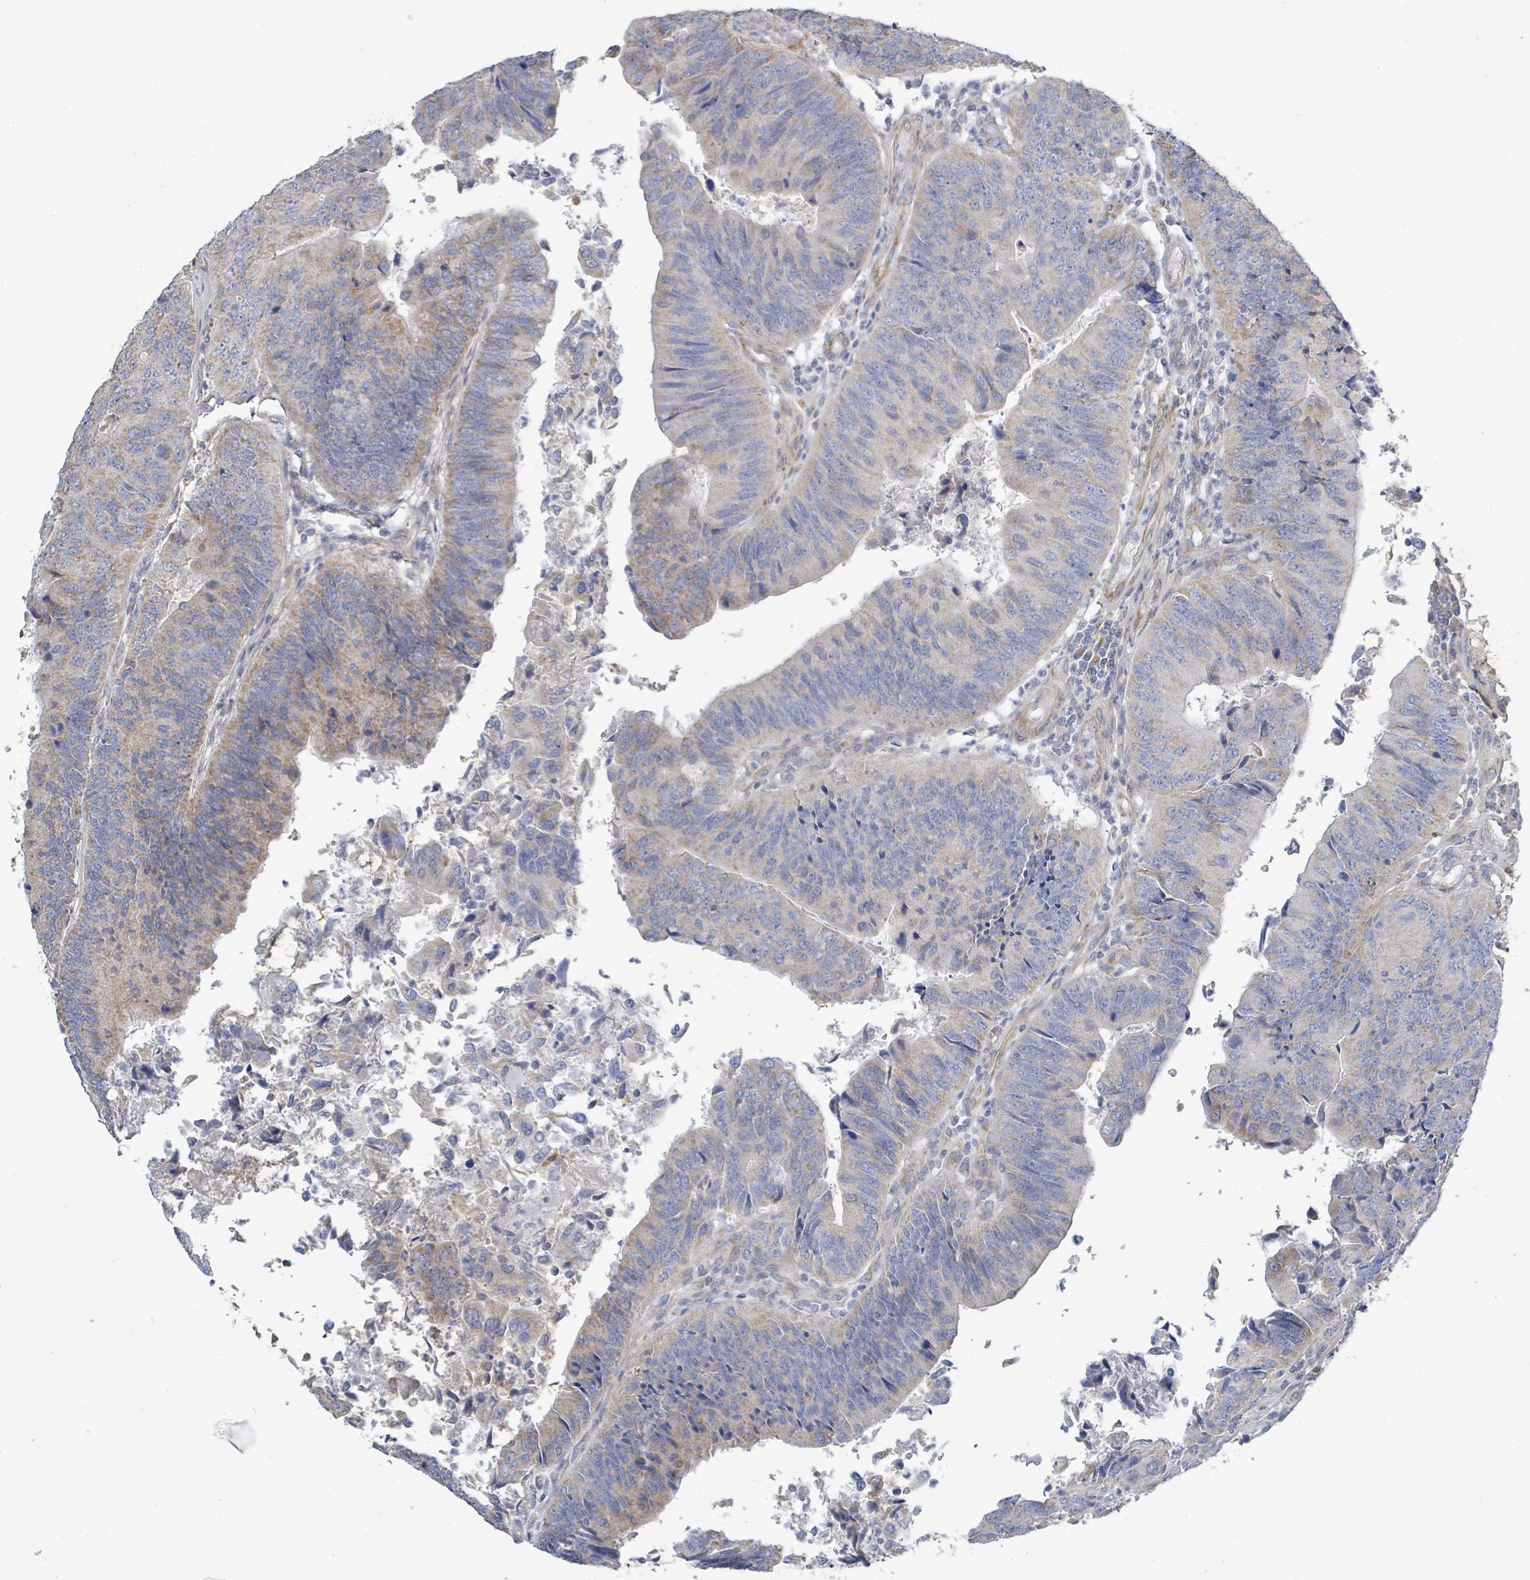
{"staining": {"intensity": "weak", "quantity": ">75%", "location": "cytoplasmic/membranous"}, "tissue": "colorectal cancer", "cell_type": "Tumor cells", "image_type": "cancer", "snomed": [{"axis": "morphology", "description": "Adenocarcinoma, NOS"}, {"axis": "topography", "description": "Colon"}], "caption": "DAB immunohistochemical staining of colorectal cancer displays weak cytoplasmic/membranous protein positivity in approximately >75% of tumor cells.", "gene": "ALG12", "patient": {"sex": "female", "age": 67}}